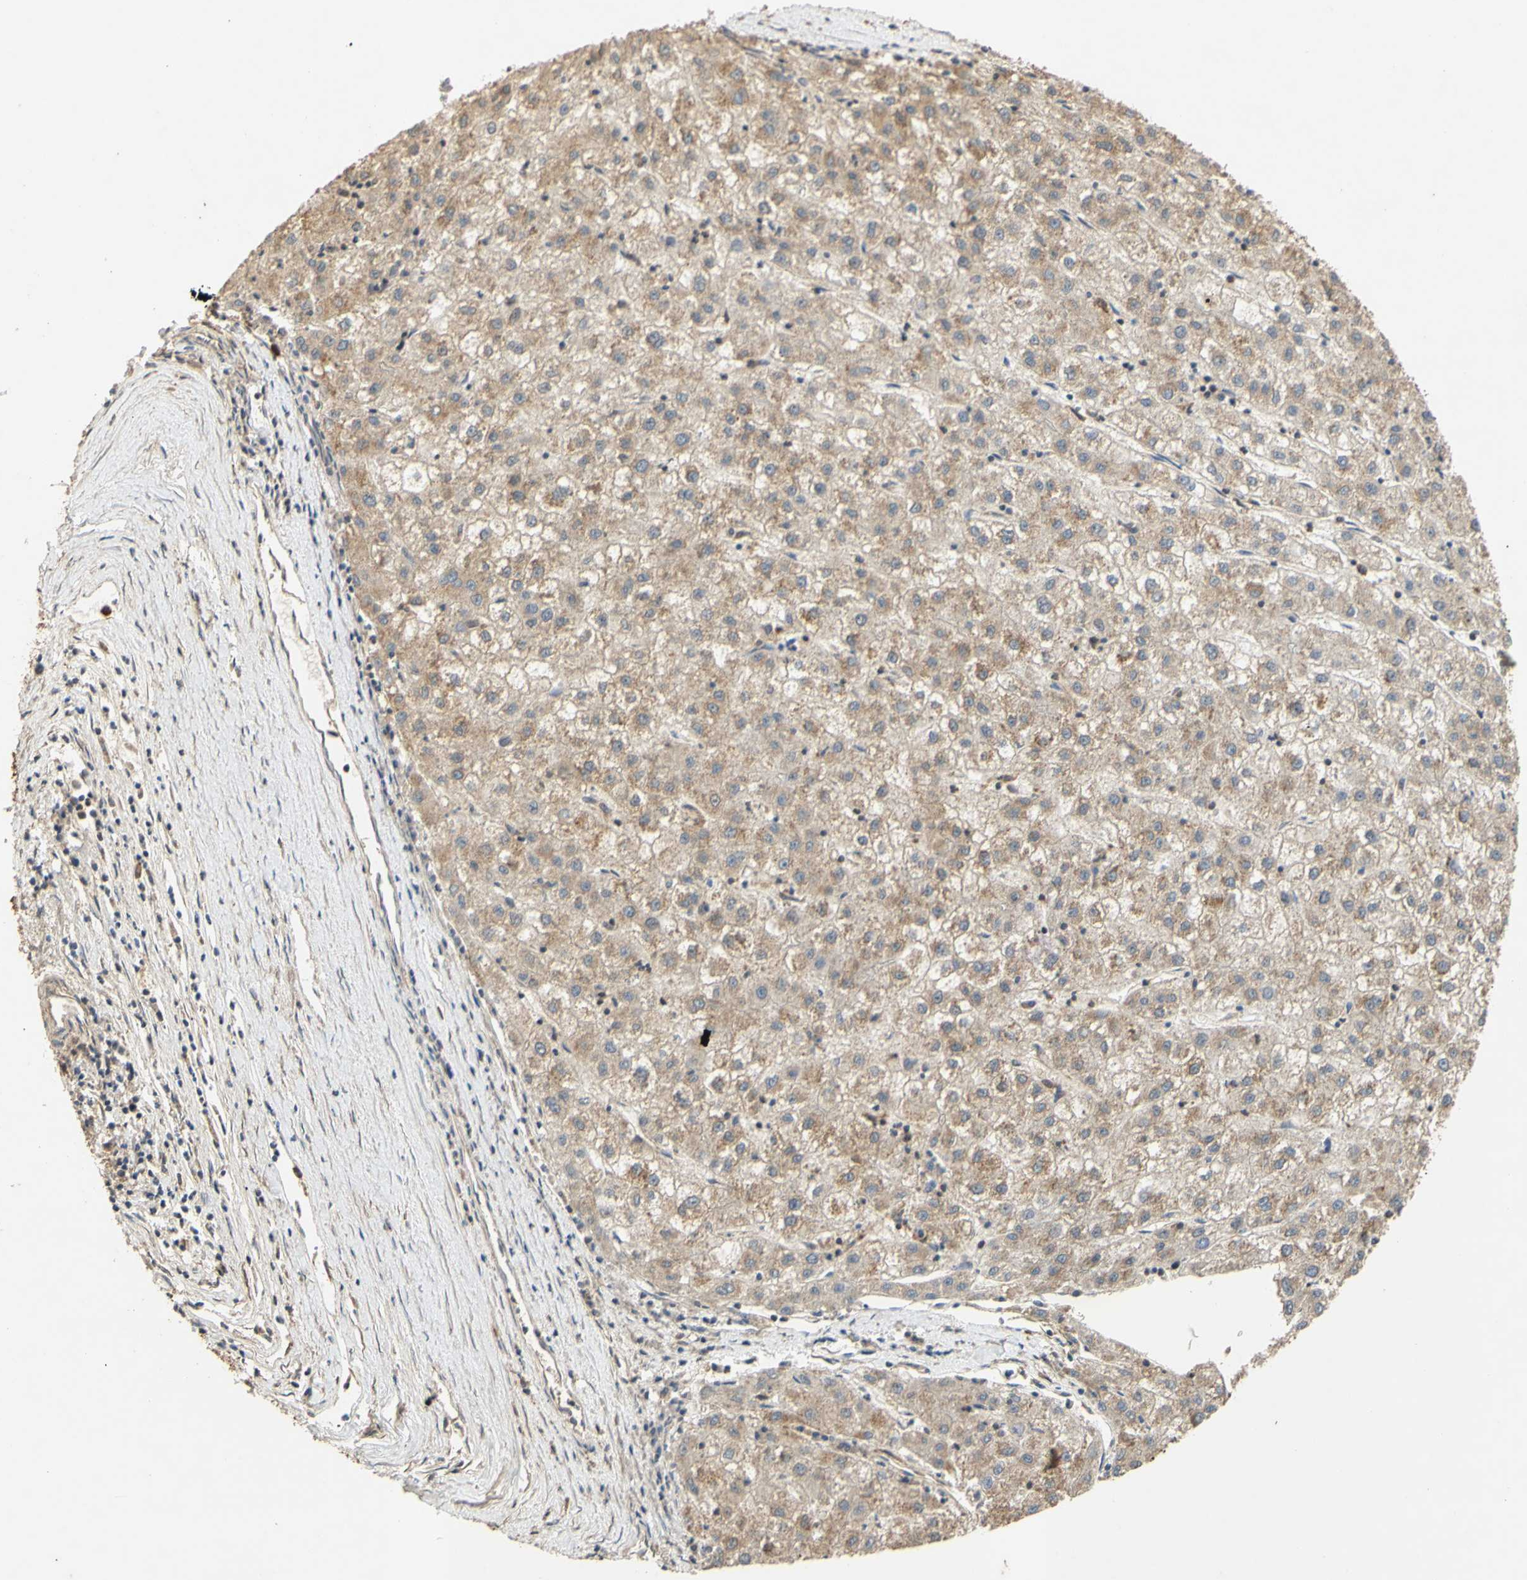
{"staining": {"intensity": "weak", "quantity": "25%-75%", "location": "cytoplasmic/membranous"}, "tissue": "liver cancer", "cell_type": "Tumor cells", "image_type": "cancer", "snomed": [{"axis": "morphology", "description": "Carcinoma, Hepatocellular, NOS"}, {"axis": "topography", "description": "Liver"}], "caption": "Liver hepatocellular carcinoma tissue exhibits weak cytoplasmic/membranous positivity in approximately 25%-75% of tumor cells", "gene": "CTTN", "patient": {"sex": "male", "age": 72}}